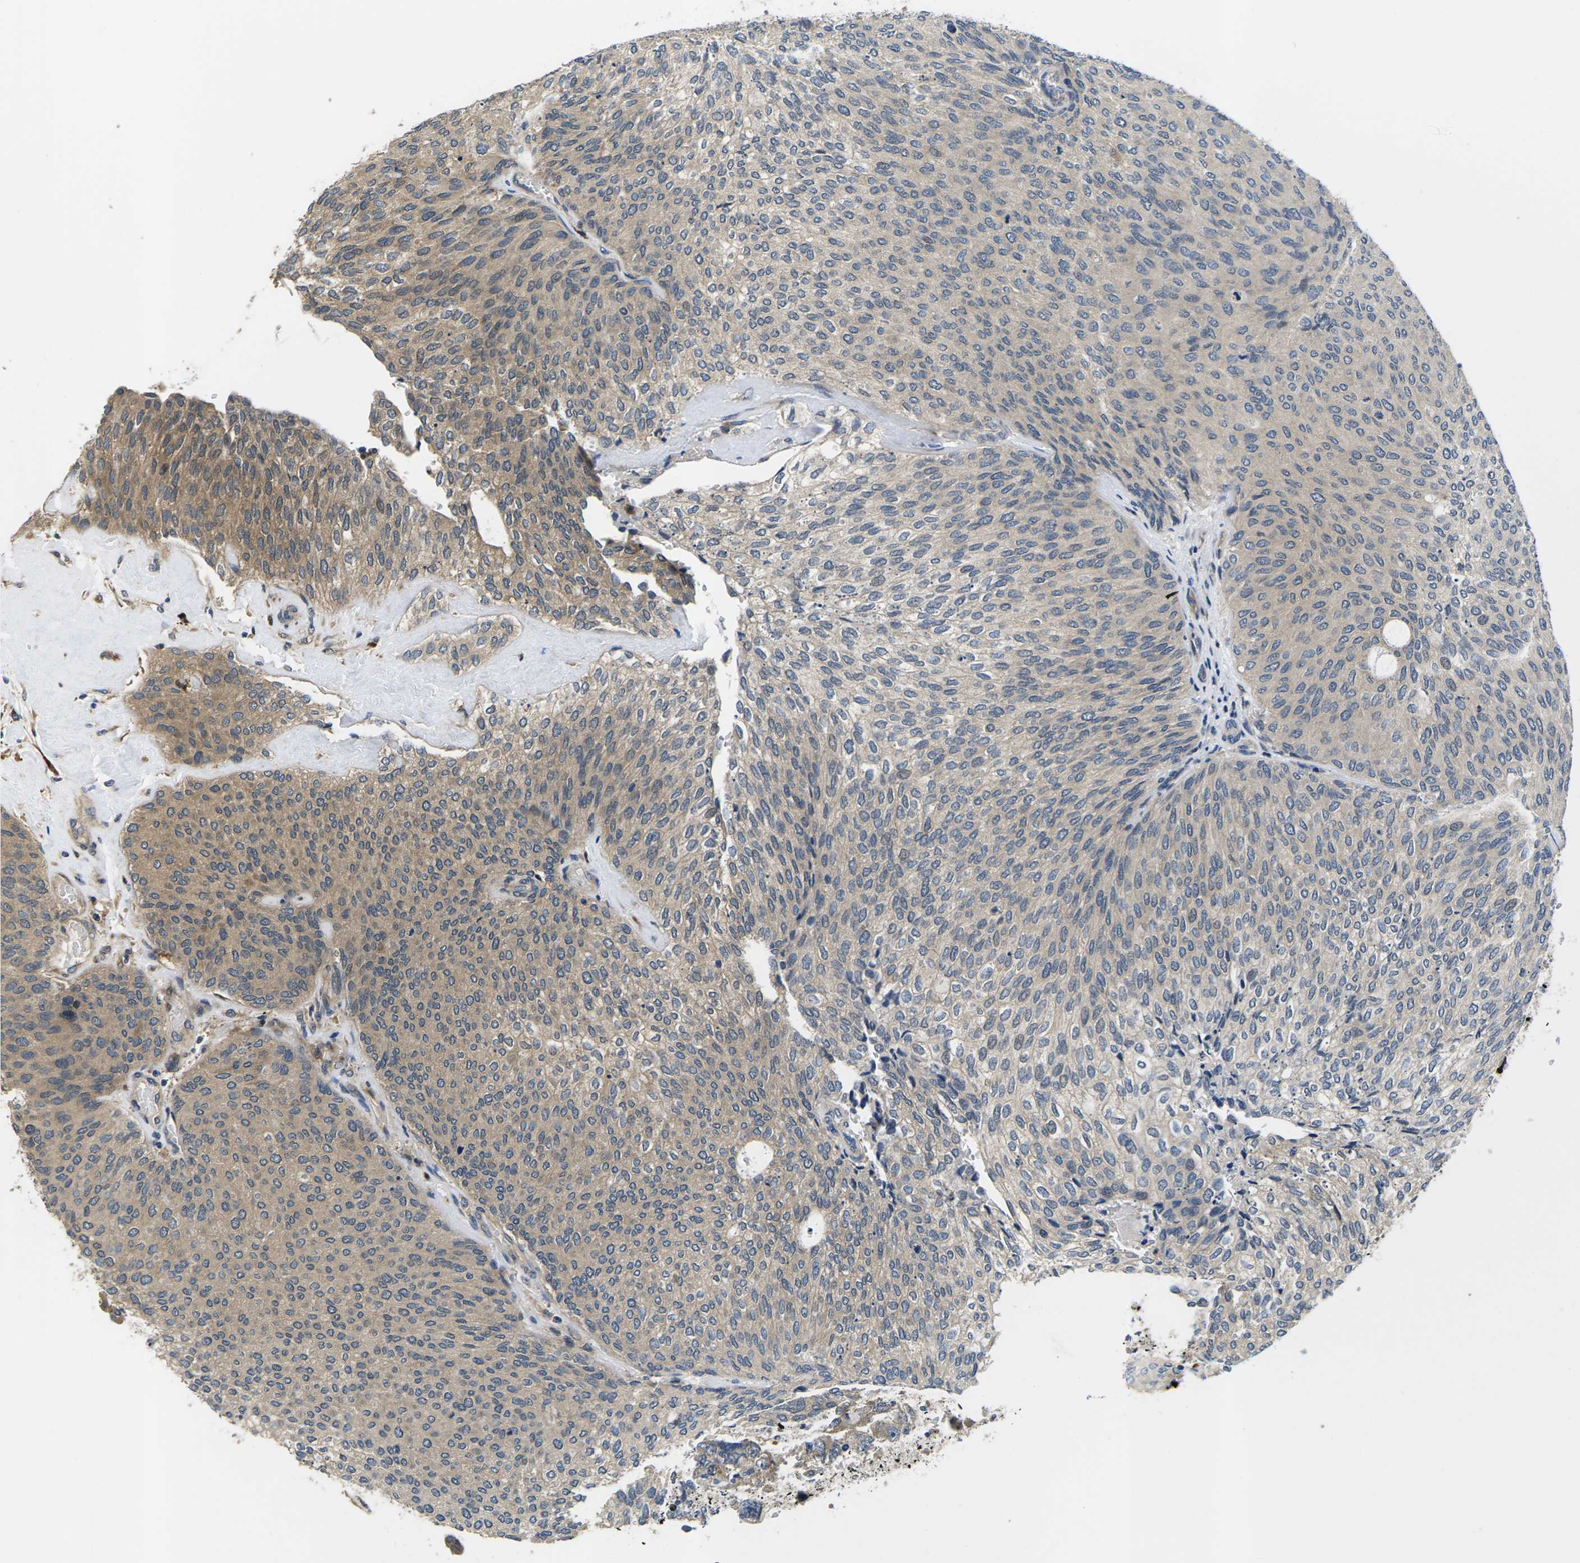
{"staining": {"intensity": "weak", "quantity": "25%-75%", "location": "cytoplasmic/membranous"}, "tissue": "urothelial cancer", "cell_type": "Tumor cells", "image_type": "cancer", "snomed": [{"axis": "morphology", "description": "Urothelial carcinoma, Low grade"}, {"axis": "topography", "description": "Urinary bladder"}], "caption": "Protein staining by immunohistochemistry displays weak cytoplasmic/membranous expression in approximately 25%-75% of tumor cells in urothelial cancer. Immunohistochemistry (ihc) stains the protein in brown and the nuclei are stained blue.", "gene": "PLCE1", "patient": {"sex": "female", "age": 79}}